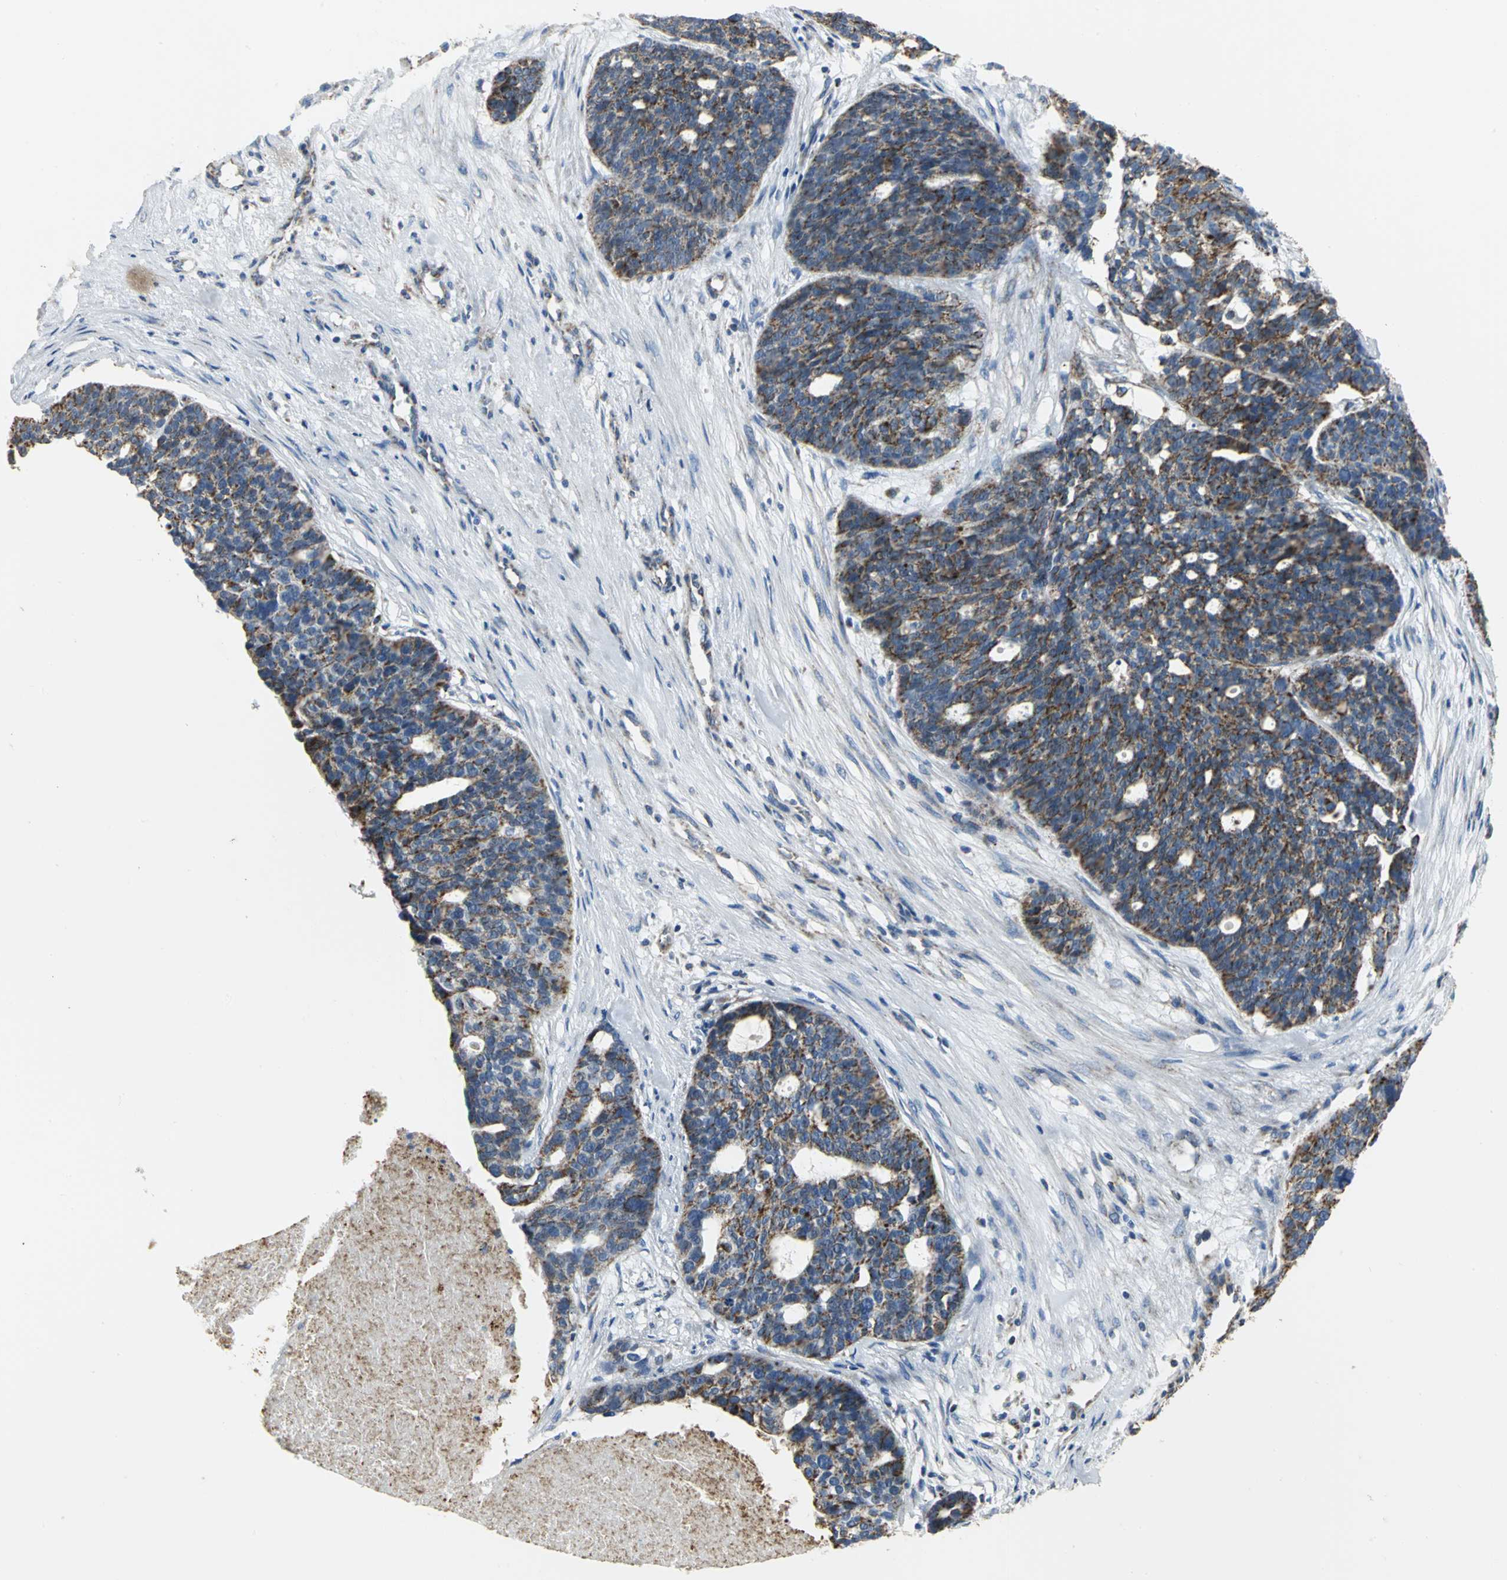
{"staining": {"intensity": "moderate", "quantity": ">75%", "location": "cytoplasmic/membranous"}, "tissue": "ovarian cancer", "cell_type": "Tumor cells", "image_type": "cancer", "snomed": [{"axis": "morphology", "description": "Cystadenocarcinoma, serous, NOS"}, {"axis": "topography", "description": "Ovary"}], "caption": "Brown immunohistochemical staining in ovarian cancer displays moderate cytoplasmic/membranous positivity in about >75% of tumor cells.", "gene": "NTRK1", "patient": {"sex": "female", "age": 59}}